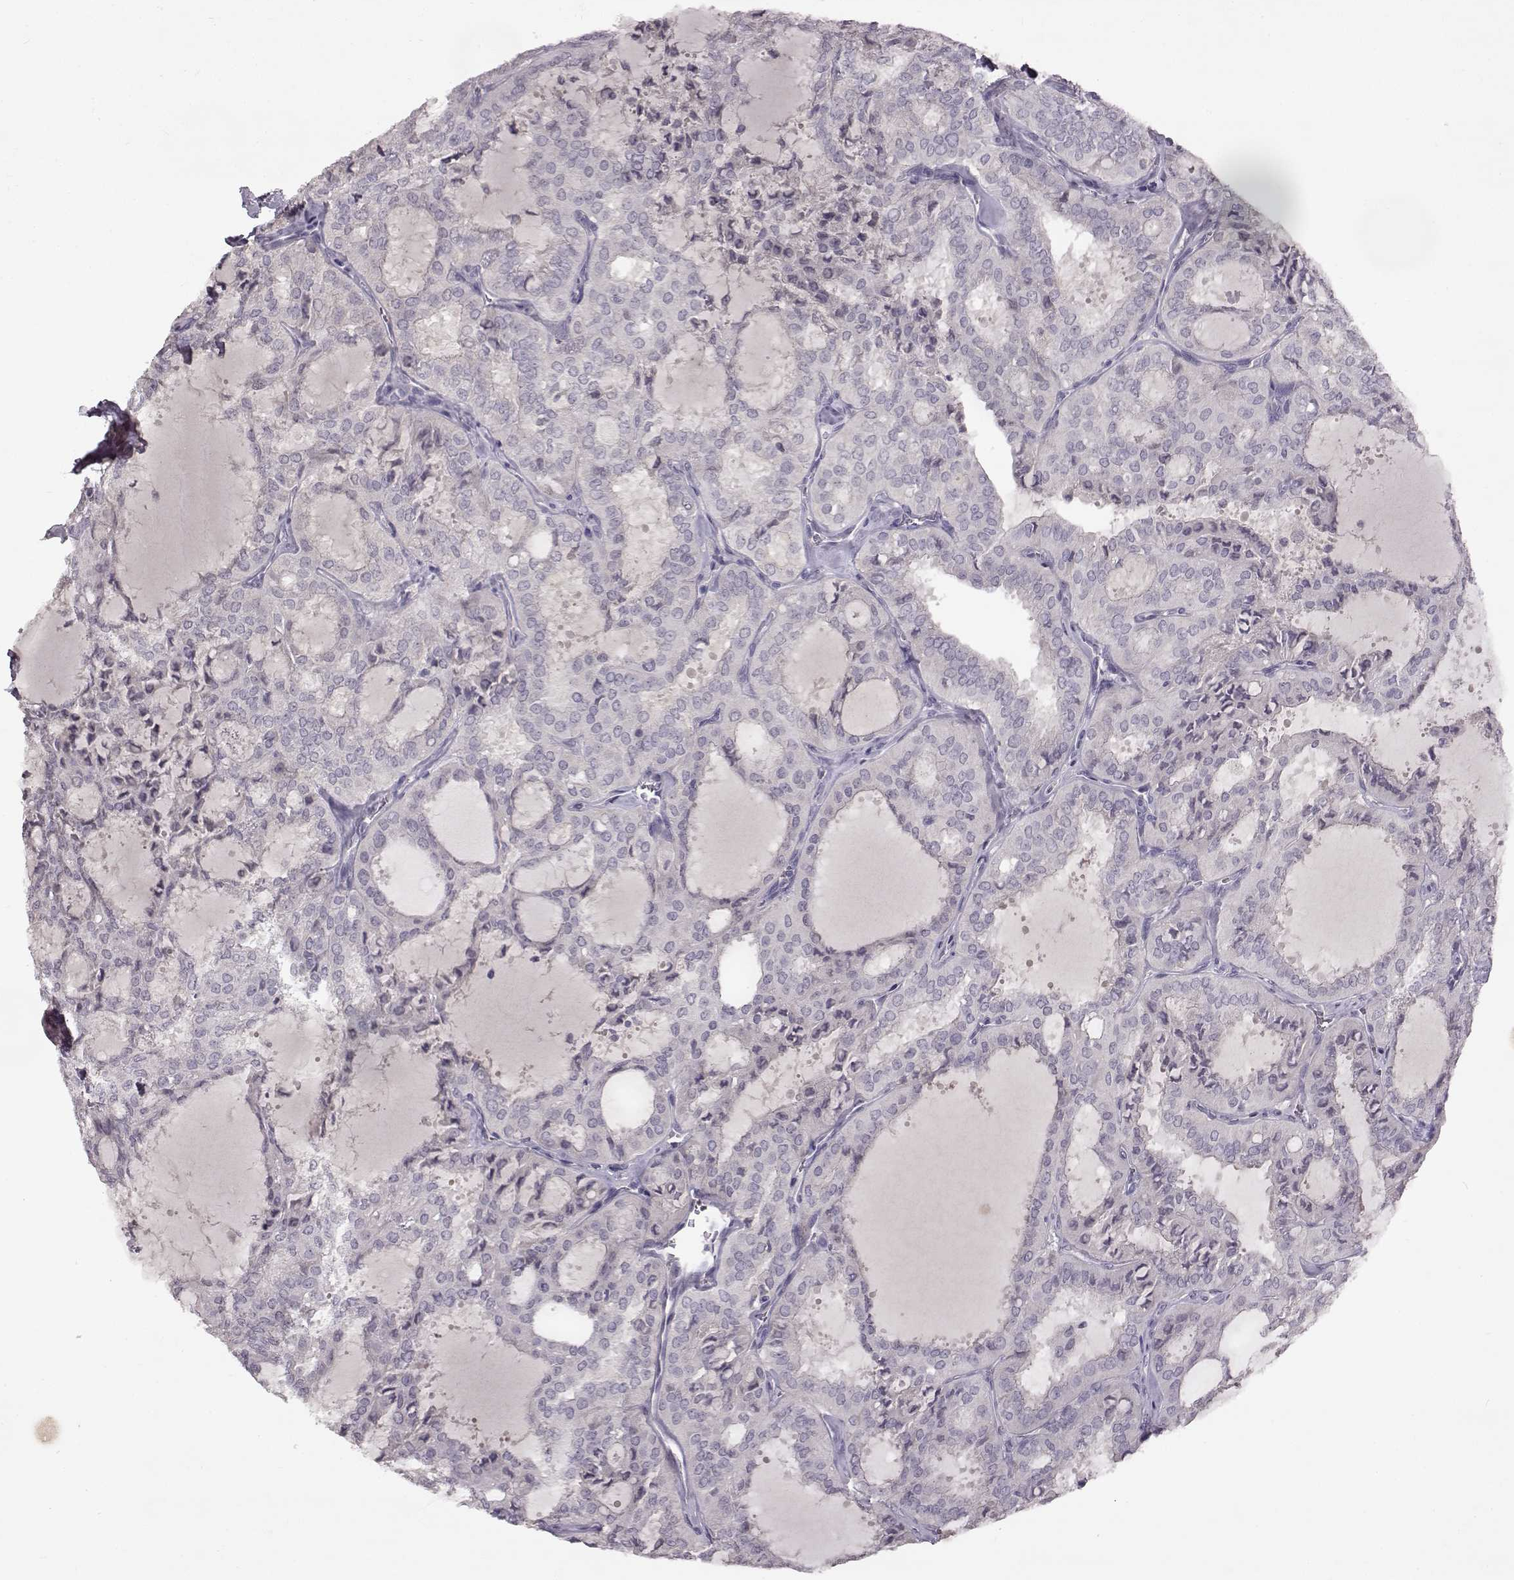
{"staining": {"intensity": "negative", "quantity": "none", "location": "none"}, "tissue": "thyroid cancer", "cell_type": "Tumor cells", "image_type": "cancer", "snomed": [{"axis": "morphology", "description": "Follicular adenoma carcinoma, NOS"}, {"axis": "topography", "description": "Thyroid gland"}], "caption": "High power microscopy histopathology image of an immunohistochemistry histopathology image of thyroid cancer (follicular adenoma carcinoma), revealing no significant staining in tumor cells.", "gene": "SPAG17", "patient": {"sex": "male", "age": 75}}